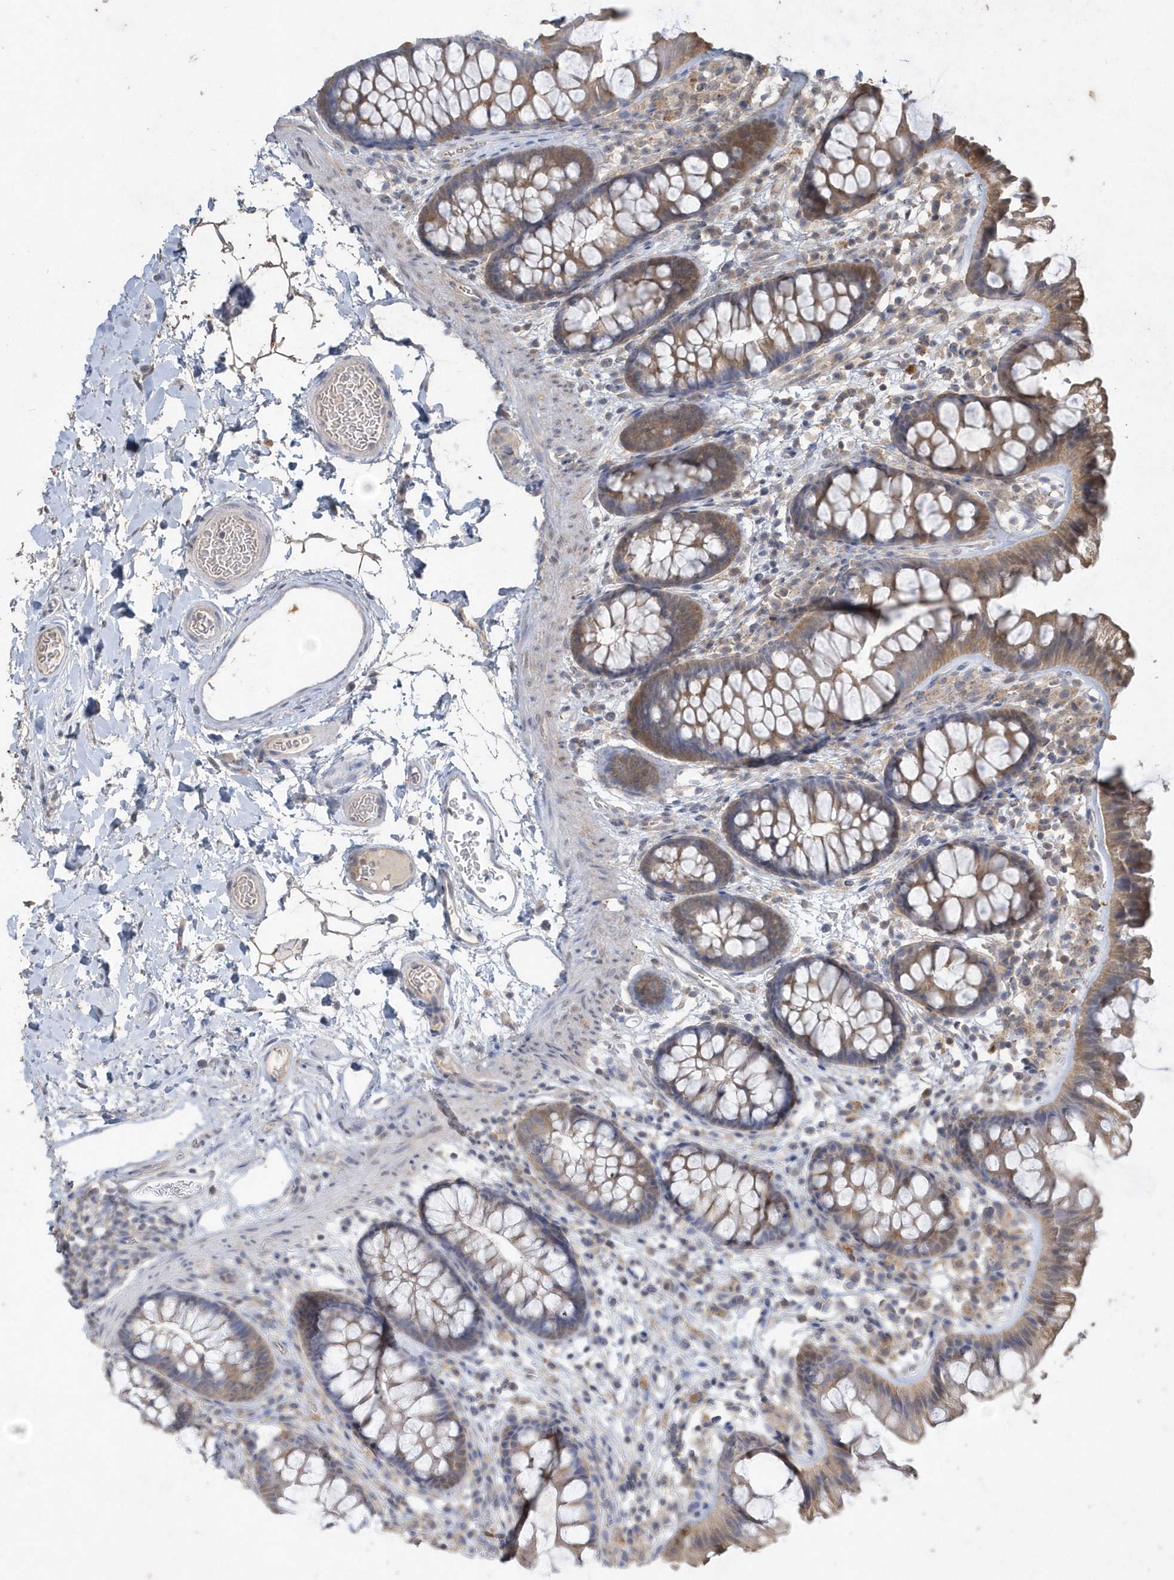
{"staining": {"intensity": "weak", "quantity": ">75%", "location": "cytoplasmic/membranous"}, "tissue": "colon", "cell_type": "Endothelial cells", "image_type": "normal", "snomed": [{"axis": "morphology", "description": "Normal tissue, NOS"}, {"axis": "topography", "description": "Colon"}], "caption": "Endothelial cells exhibit weak cytoplasmic/membranous staining in approximately >75% of cells in normal colon. Nuclei are stained in blue.", "gene": "AKR7A2", "patient": {"sex": "female", "age": 62}}